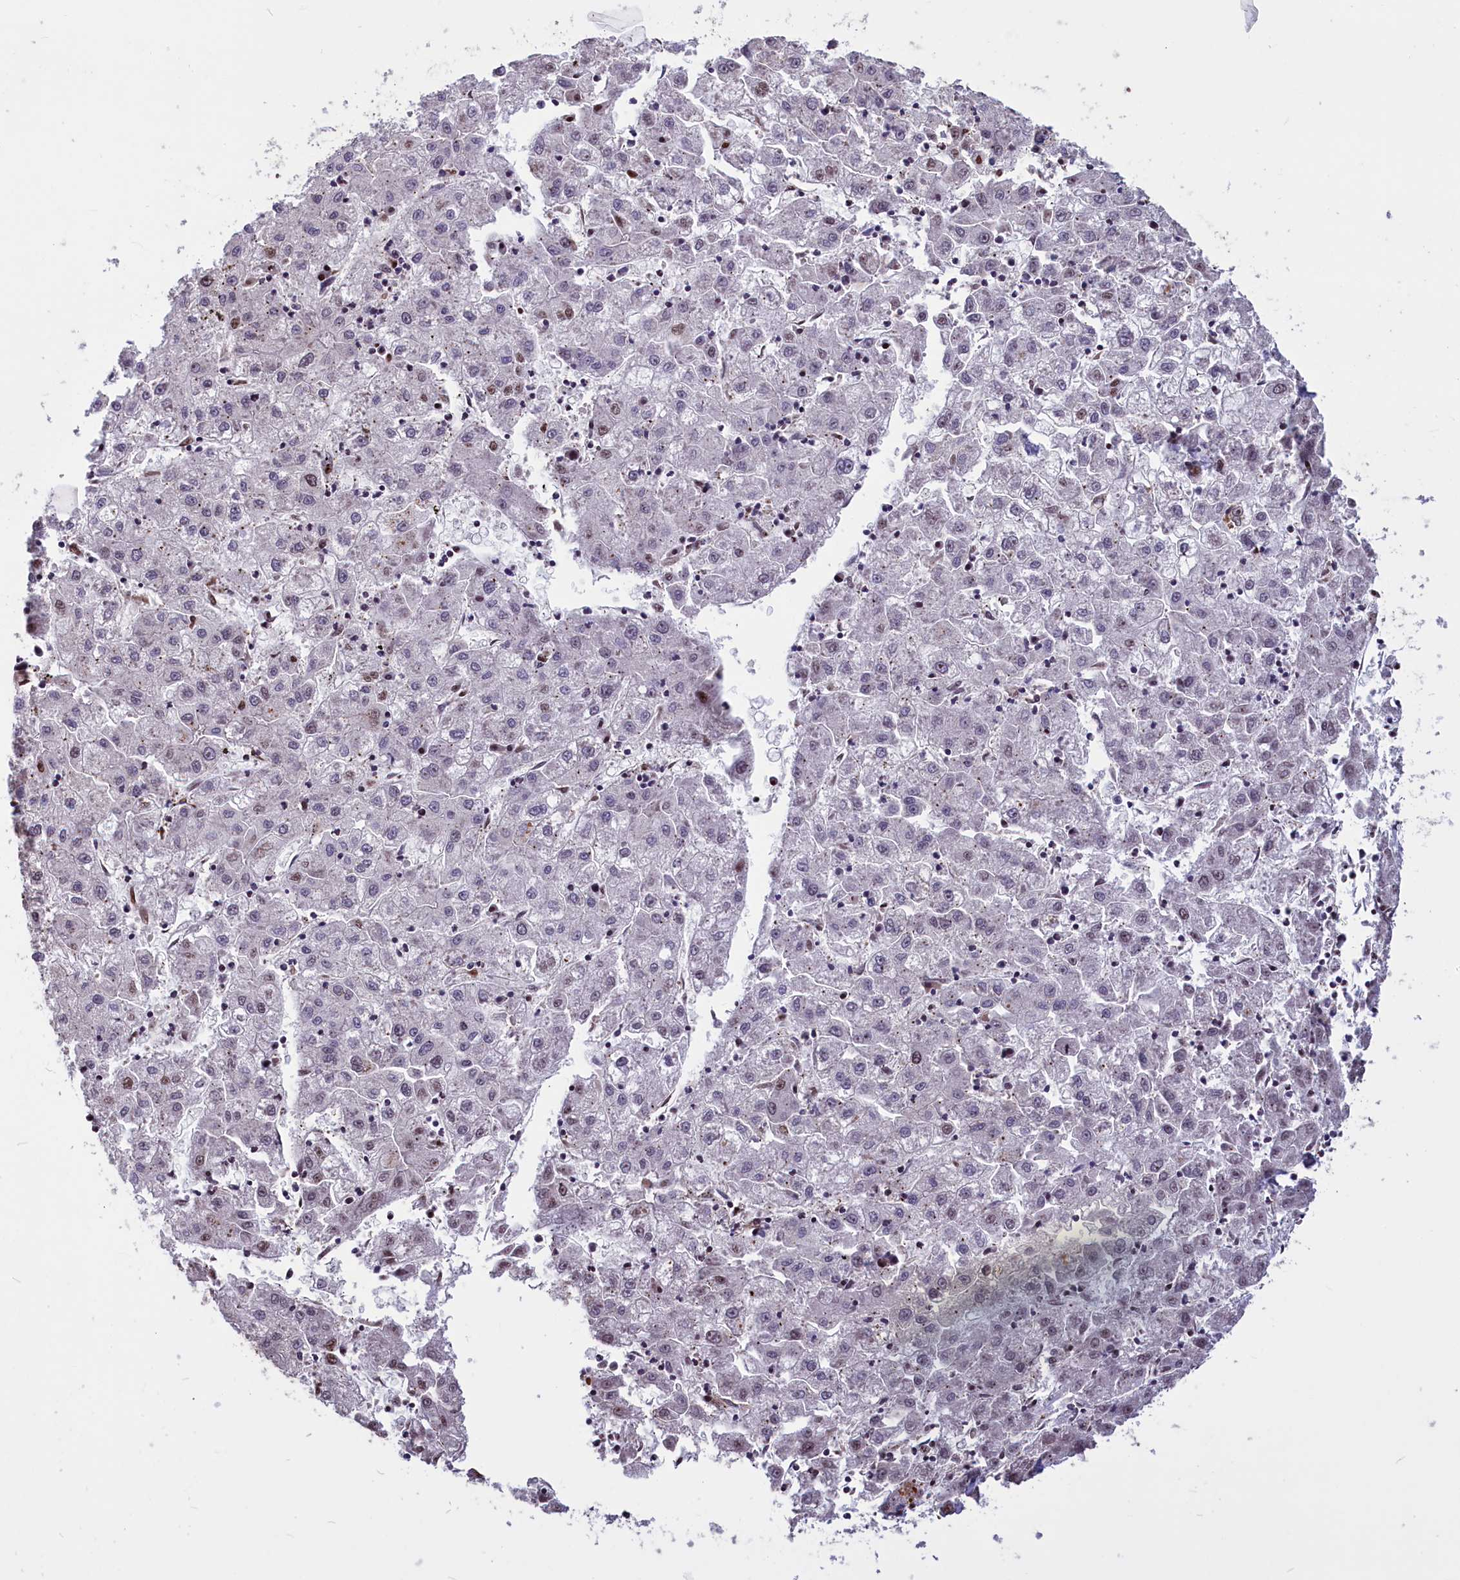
{"staining": {"intensity": "weak", "quantity": "<25%", "location": "nuclear"}, "tissue": "liver cancer", "cell_type": "Tumor cells", "image_type": "cancer", "snomed": [{"axis": "morphology", "description": "Carcinoma, Hepatocellular, NOS"}, {"axis": "topography", "description": "Liver"}], "caption": "This is an immunohistochemistry image of human liver cancer. There is no staining in tumor cells.", "gene": "SHFL", "patient": {"sex": "male", "age": 72}}